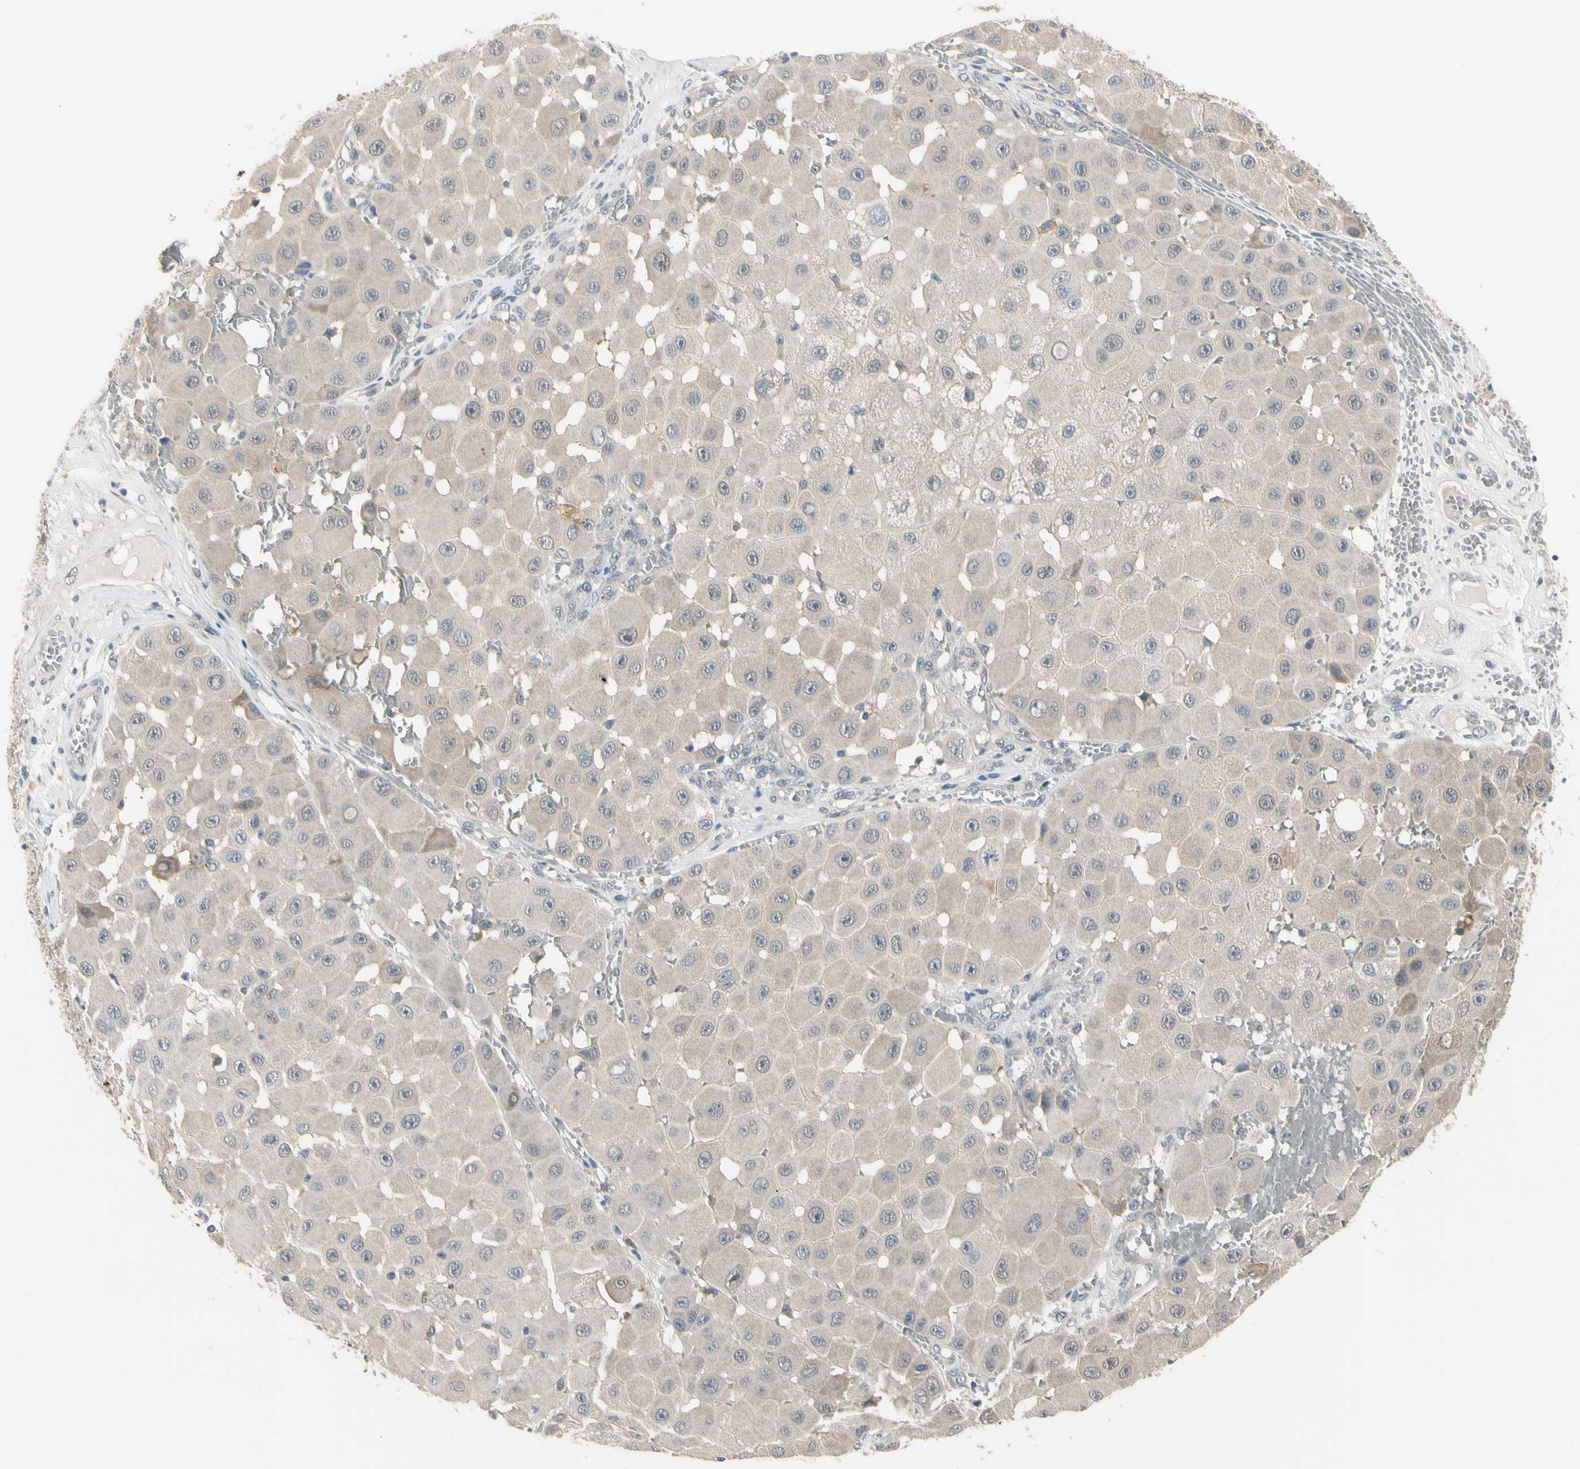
{"staining": {"intensity": "weak", "quantity": ">75%", "location": "cytoplasmic/membranous"}, "tissue": "melanoma", "cell_type": "Tumor cells", "image_type": "cancer", "snomed": [{"axis": "morphology", "description": "Malignant melanoma, NOS"}, {"axis": "topography", "description": "Skin"}], "caption": "Weak cytoplasmic/membranous staining is seen in approximately >75% of tumor cells in malignant melanoma.", "gene": "HSPA4", "patient": {"sex": "female", "age": 81}}